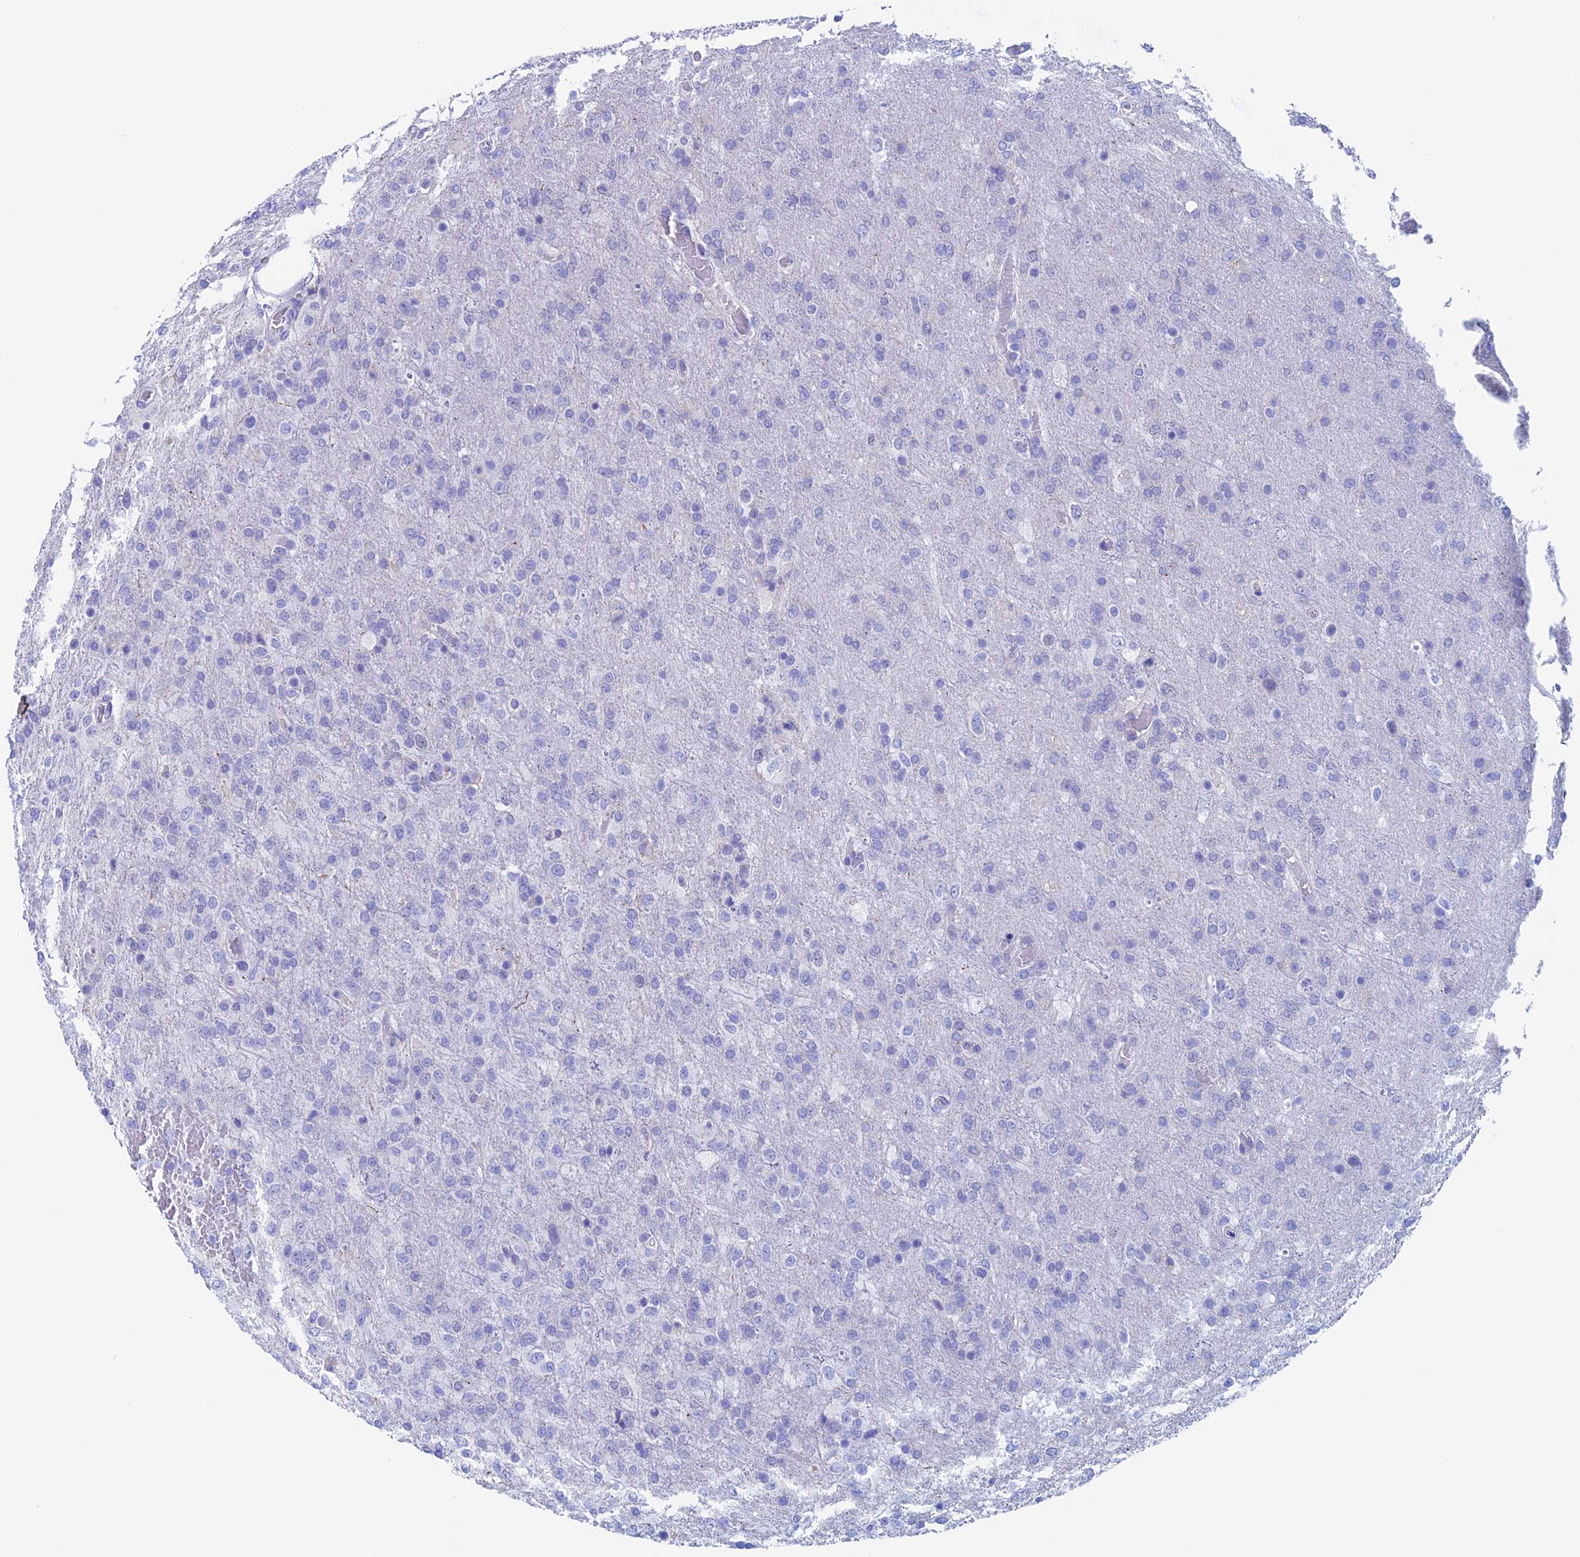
{"staining": {"intensity": "negative", "quantity": "none", "location": "none"}, "tissue": "glioma", "cell_type": "Tumor cells", "image_type": "cancer", "snomed": [{"axis": "morphology", "description": "Glioma, malignant, High grade"}, {"axis": "topography", "description": "Brain"}], "caption": "Immunohistochemistry (IHC) histopathology image of glioma stained for a protein (brown), which demonstrates no positivity in tumor cells. (DAB immunohistochemistry (IHC) visualized using brightfield microscopy, high magnification).", "gene": "PSMC3IP", "patient": {"sex": "female", "age": 74}}